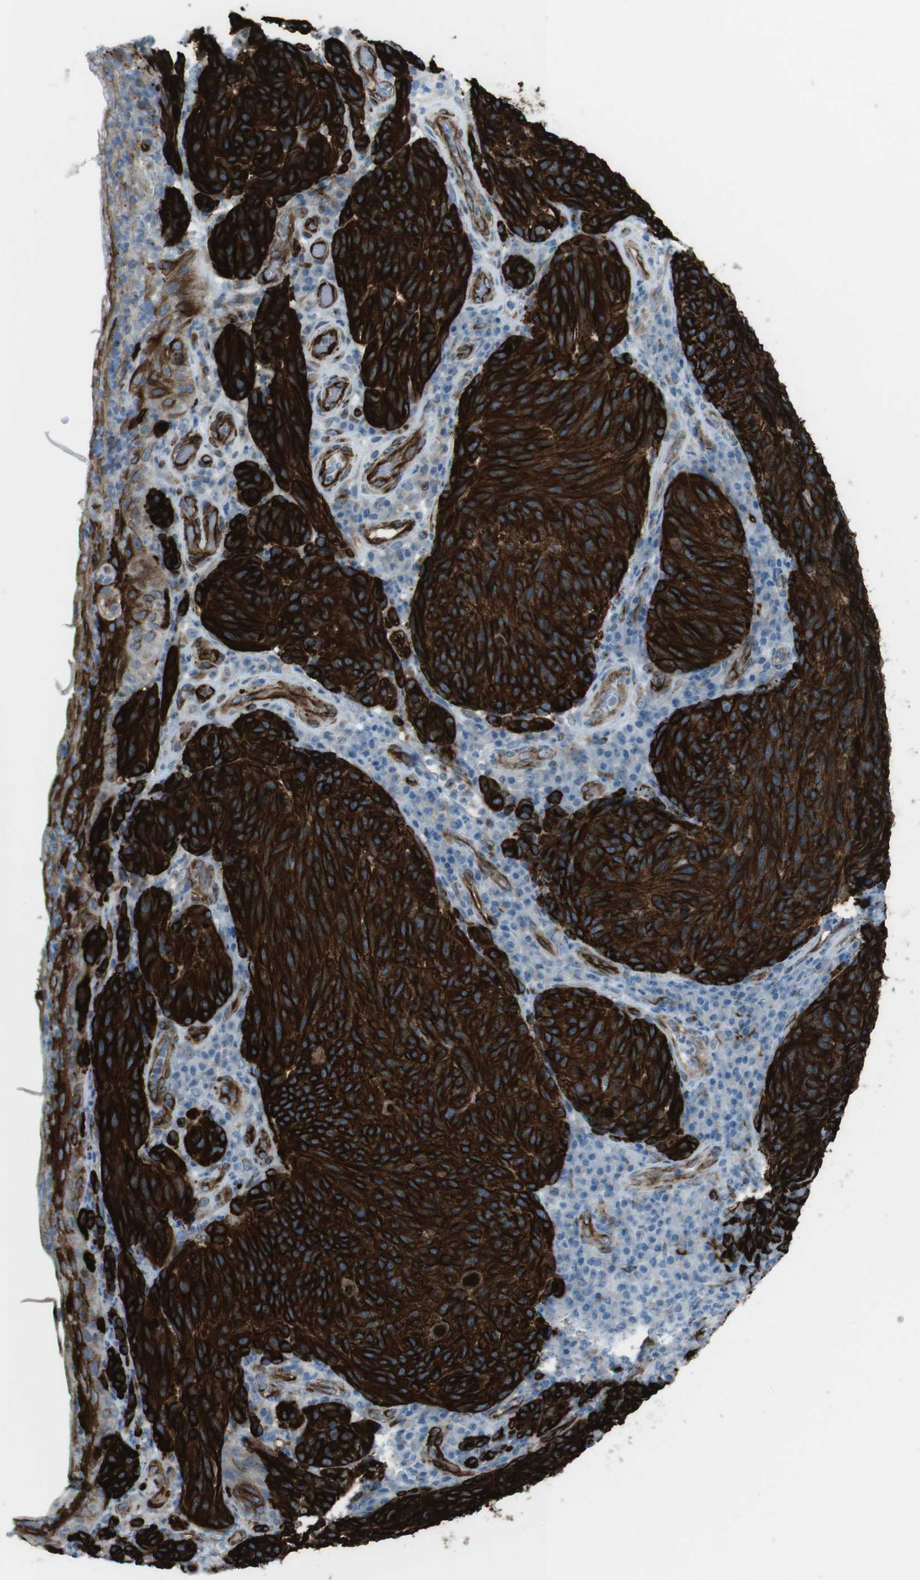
{"staining": {"intensity": "strong", "quantity": ">75%", "location": "cytoplasmic/membranous"}, "tissue": "melanoma", "cell_type": "Tumor cells", "image_type": "cancer", "snomed": [{"axis": "morphology", "description": "Malignant melanoma, NOS"}, {"axis": "topography", "description": "Skin"}], "caption": "A photomicrograph of malignant melanoma stained for a protein demonstrates strong cytoplasmic/membranous brown staining in tumor cells.", "gene": "TUBB2A", "patient": {"sex": "female", "age": 73}}